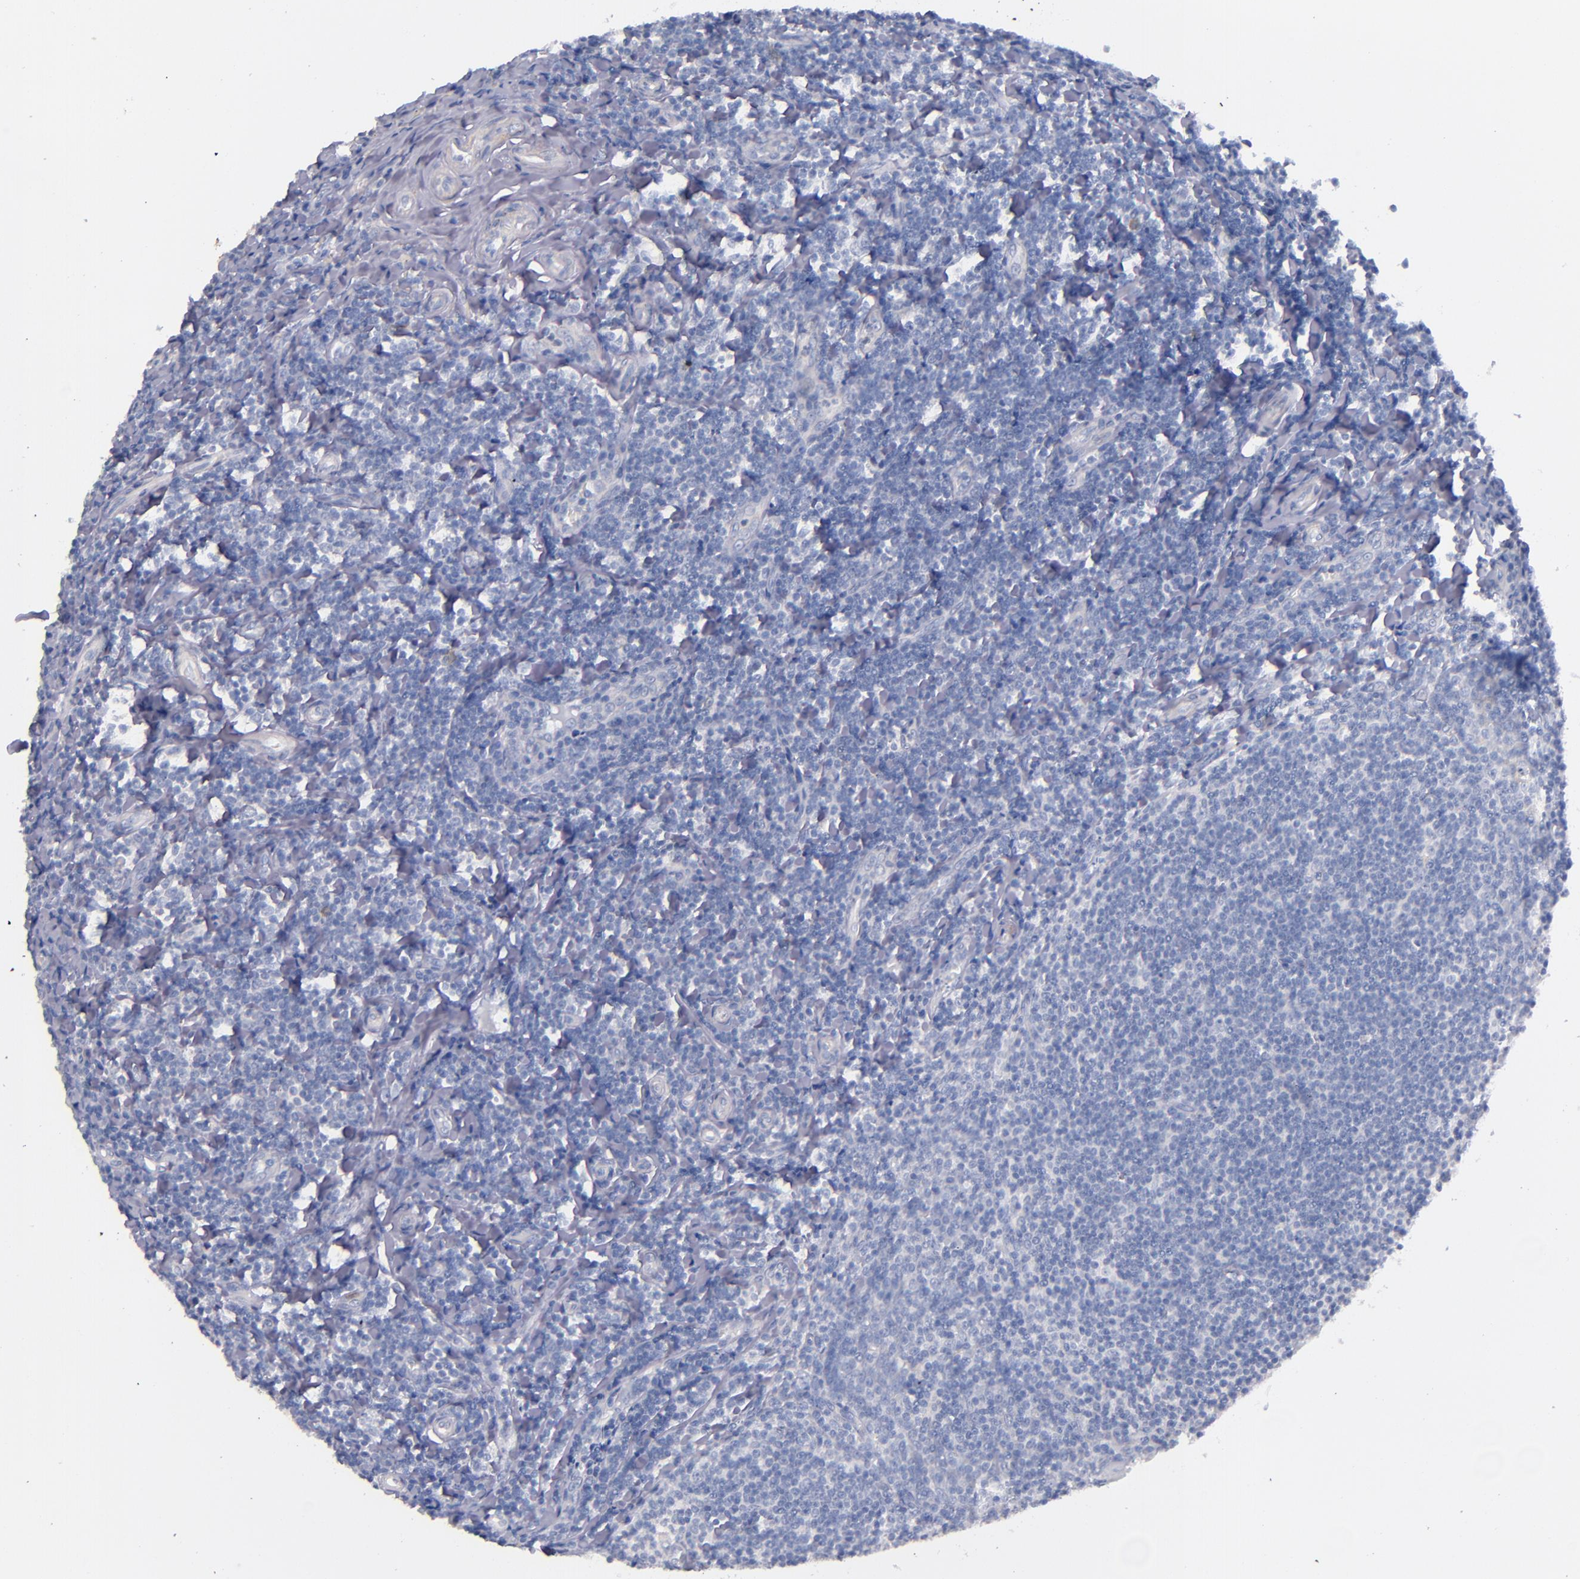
{"staining": {"intensity": "negative", "quantity": "none", "location": "none"}, "tissue": "tonsil", "cell_type": "Germinal center cells", "image_type": "normal", "snomed": [{"axis": "morphology", "description": "Normal tissue, NOS"}, {"axis": "topography", "description": "Tonsil"}], "caption": "The IHC micrograph has no significant expression in germinal center cells of tonsil.", "gene": "CNTNAP2", "patient": {"sex": "male", "age": 20}}